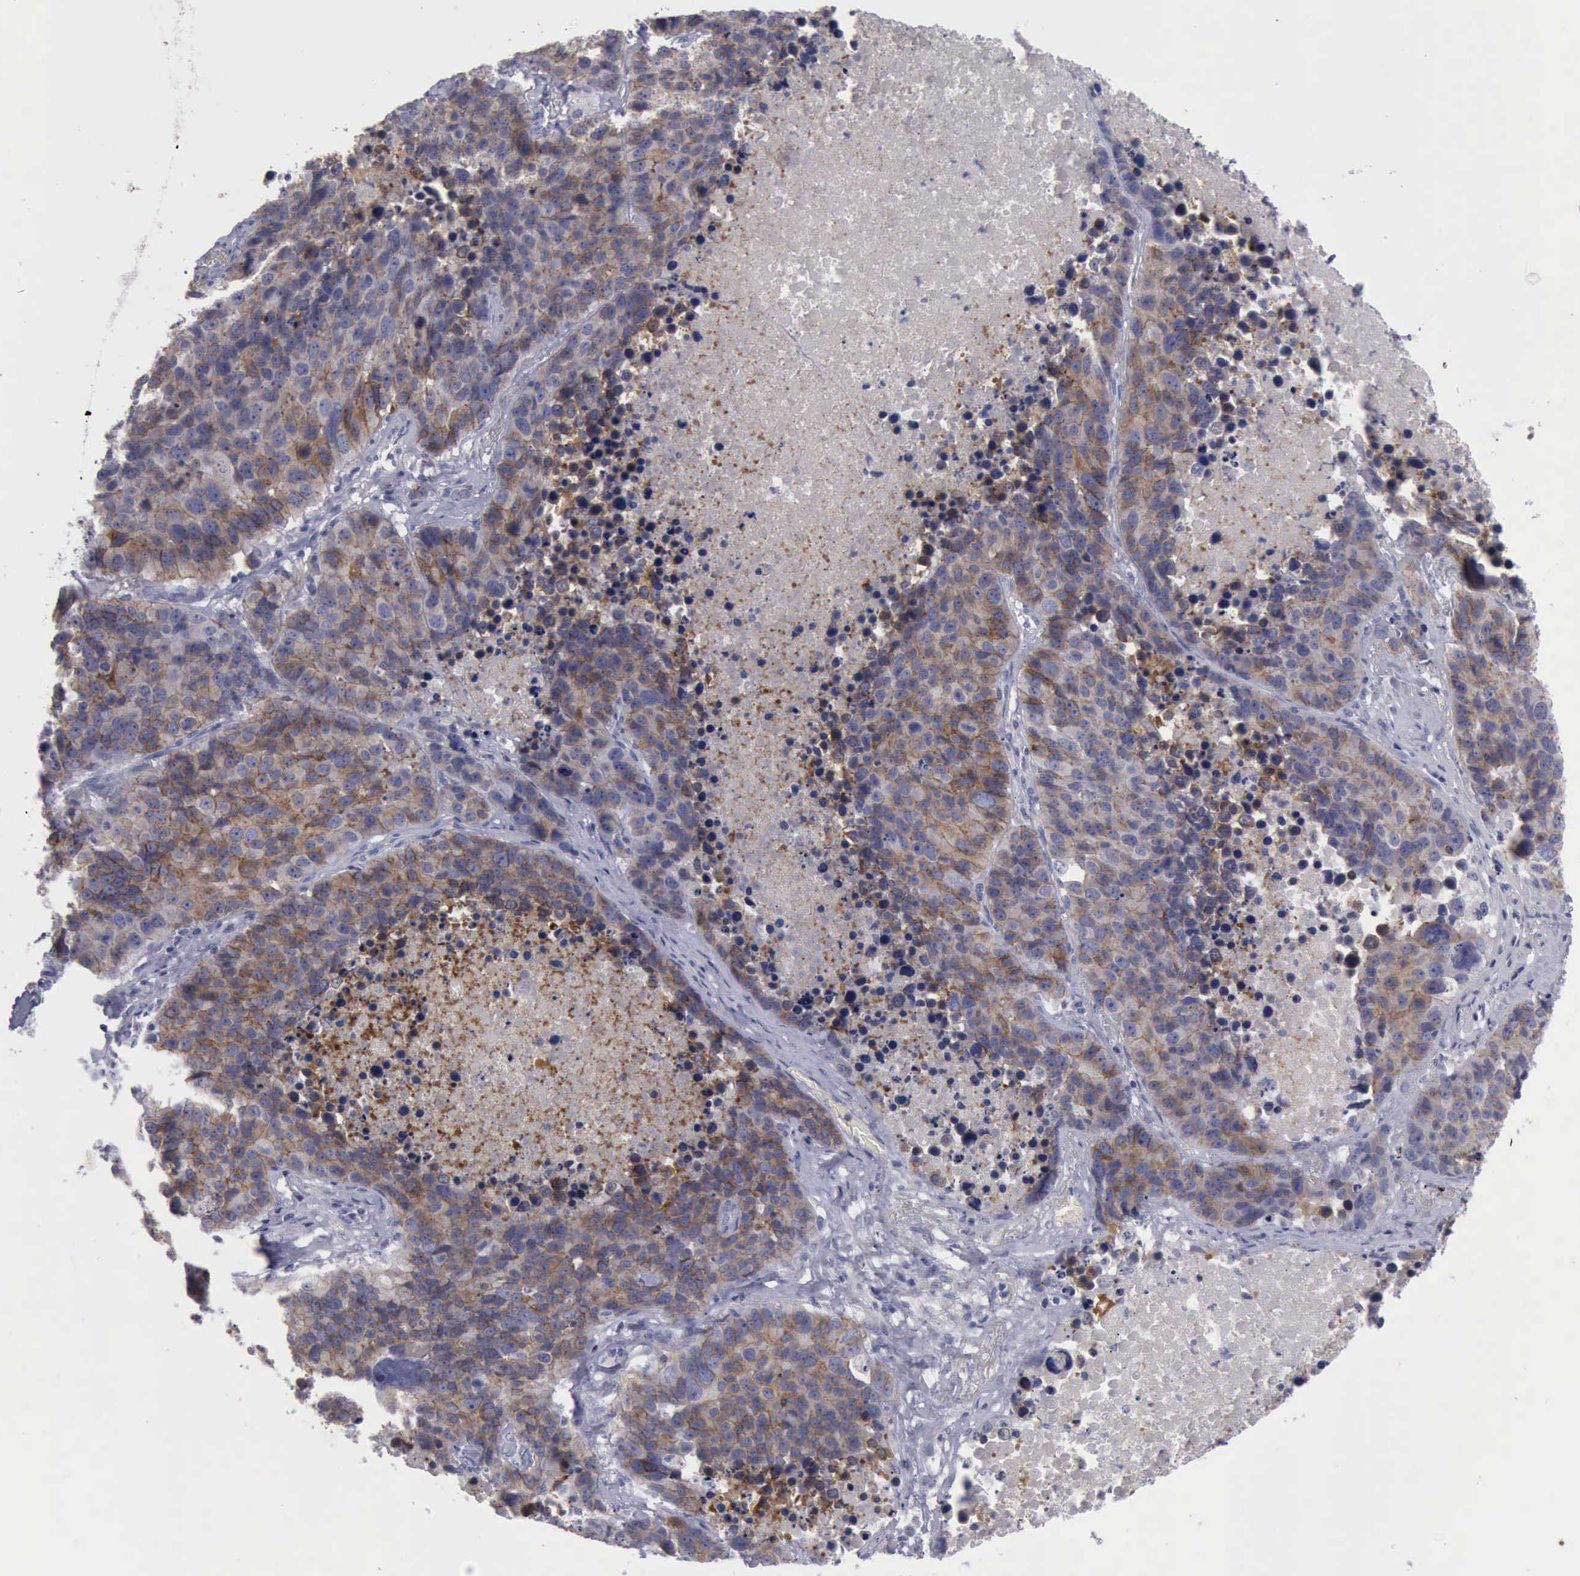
{"staining": {"intensity": "moderate", "quantity": ">75%", "location": "cytoplasmic/membranous"}, "tissue": "lung cancer", "cell_type": "Tumor cells", "image_type": "cancer", "snomed": [{"axis": "morphology", "description": "Carcinoid, malignant, NOS"}, {"axis": "topography", "description": "Lung"}], "caption": "Moderate cytoplasmic/membranous protein expression is identified in approximately >75% of tumor cells in lung cancer.", "gene": "CDH2", "patient": {"sex": "male", "age": 60}}